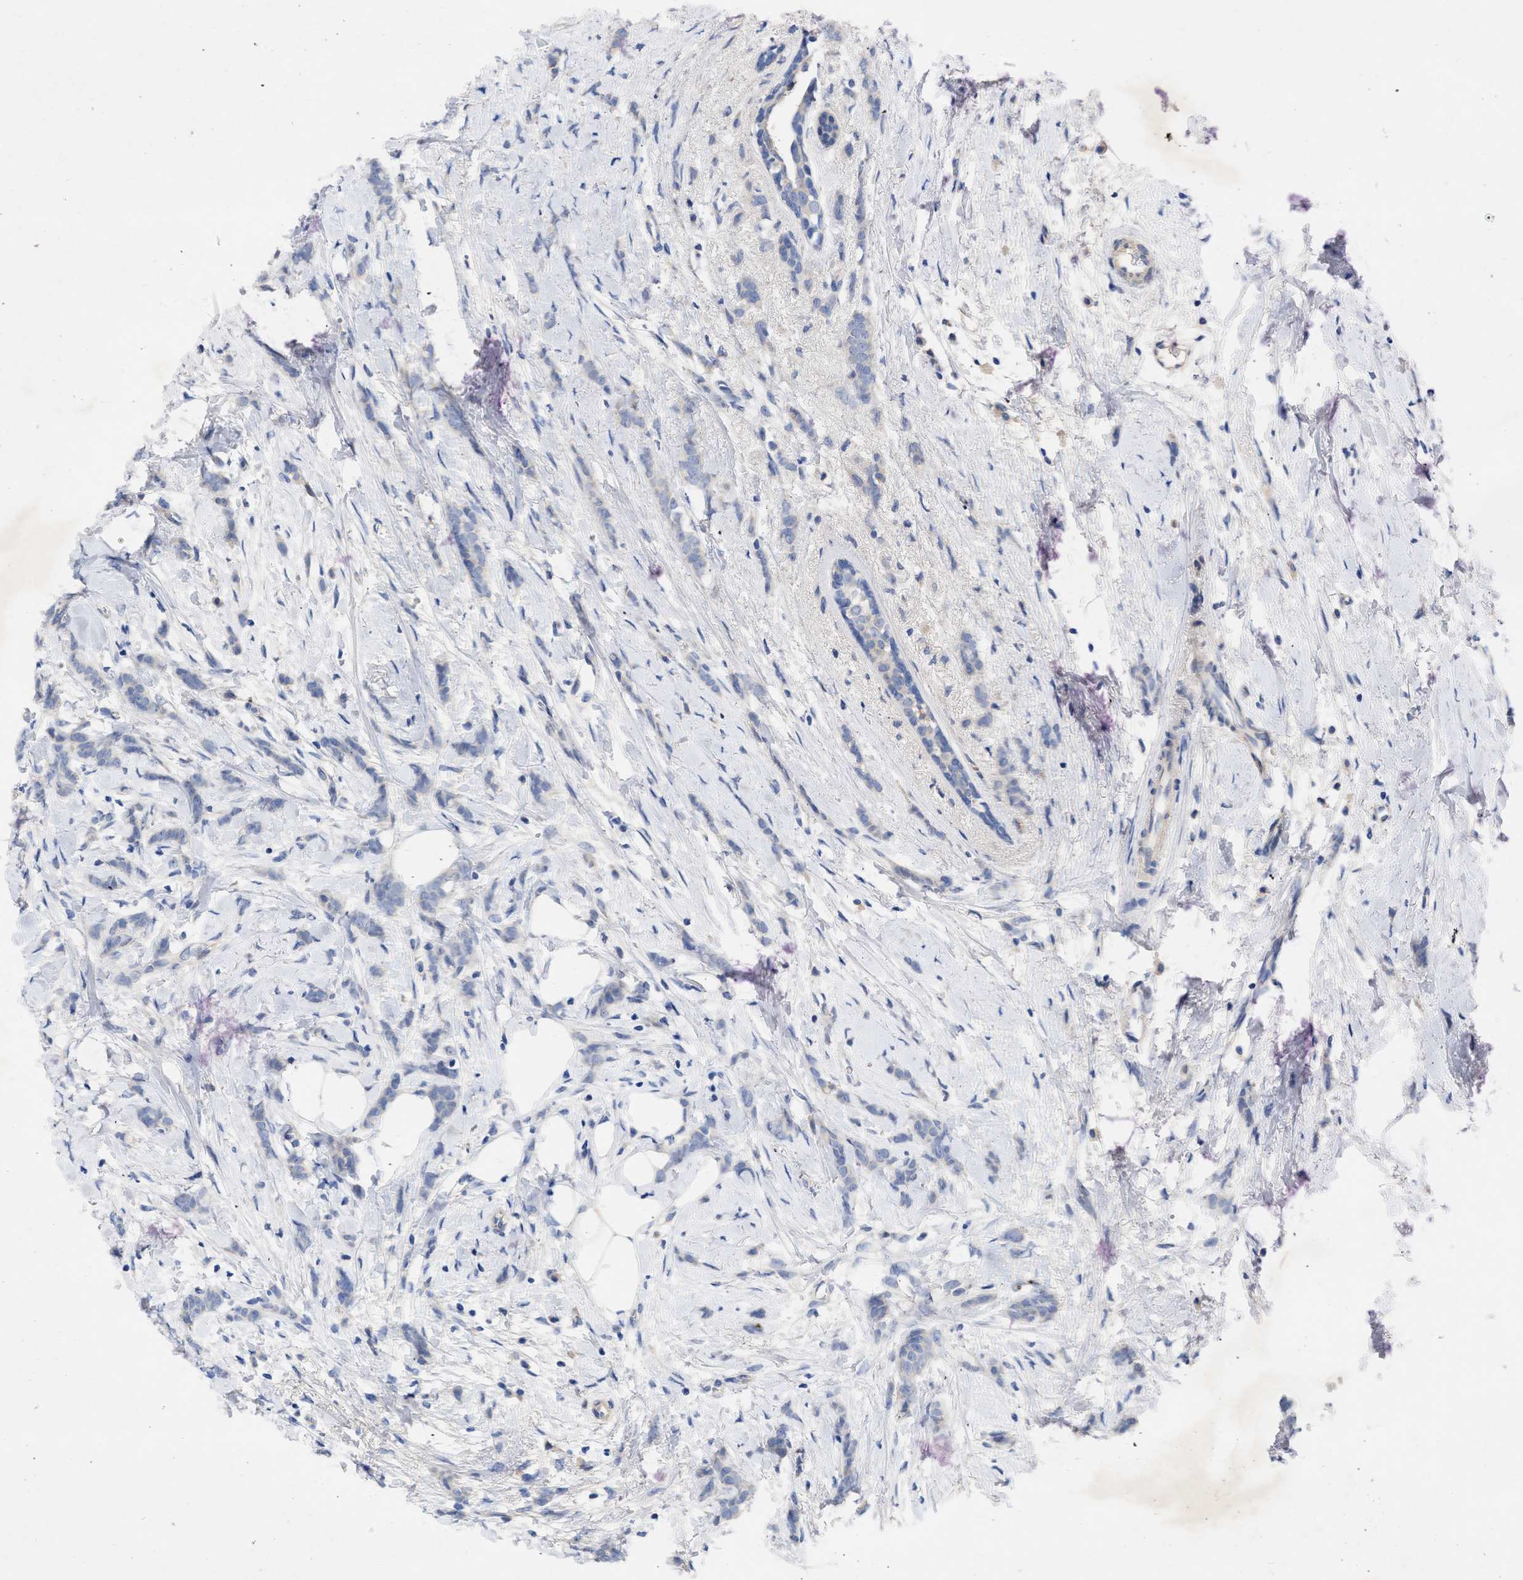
{"staining": {"intensity": "negative", "quantity": "none", "location": "none"}, "tissue": "breast cancer", "cell_type": "Tumor cells", "image_type": "cancer", "snomed": [{"axis": "morphology", "description": "Lobular carcinoma, in situ"}, {"axis": "morphology", "description": "Lobular carcinoma"}, {"axis": "topography", "description": "Breast"}], "caption": "Image shows no significant protein positivity in tumor cells of breast cancer (lobular carcinoma in situ).", "gene": "ARHGEF4", "patient": {"sex": "female", "age": 41}}